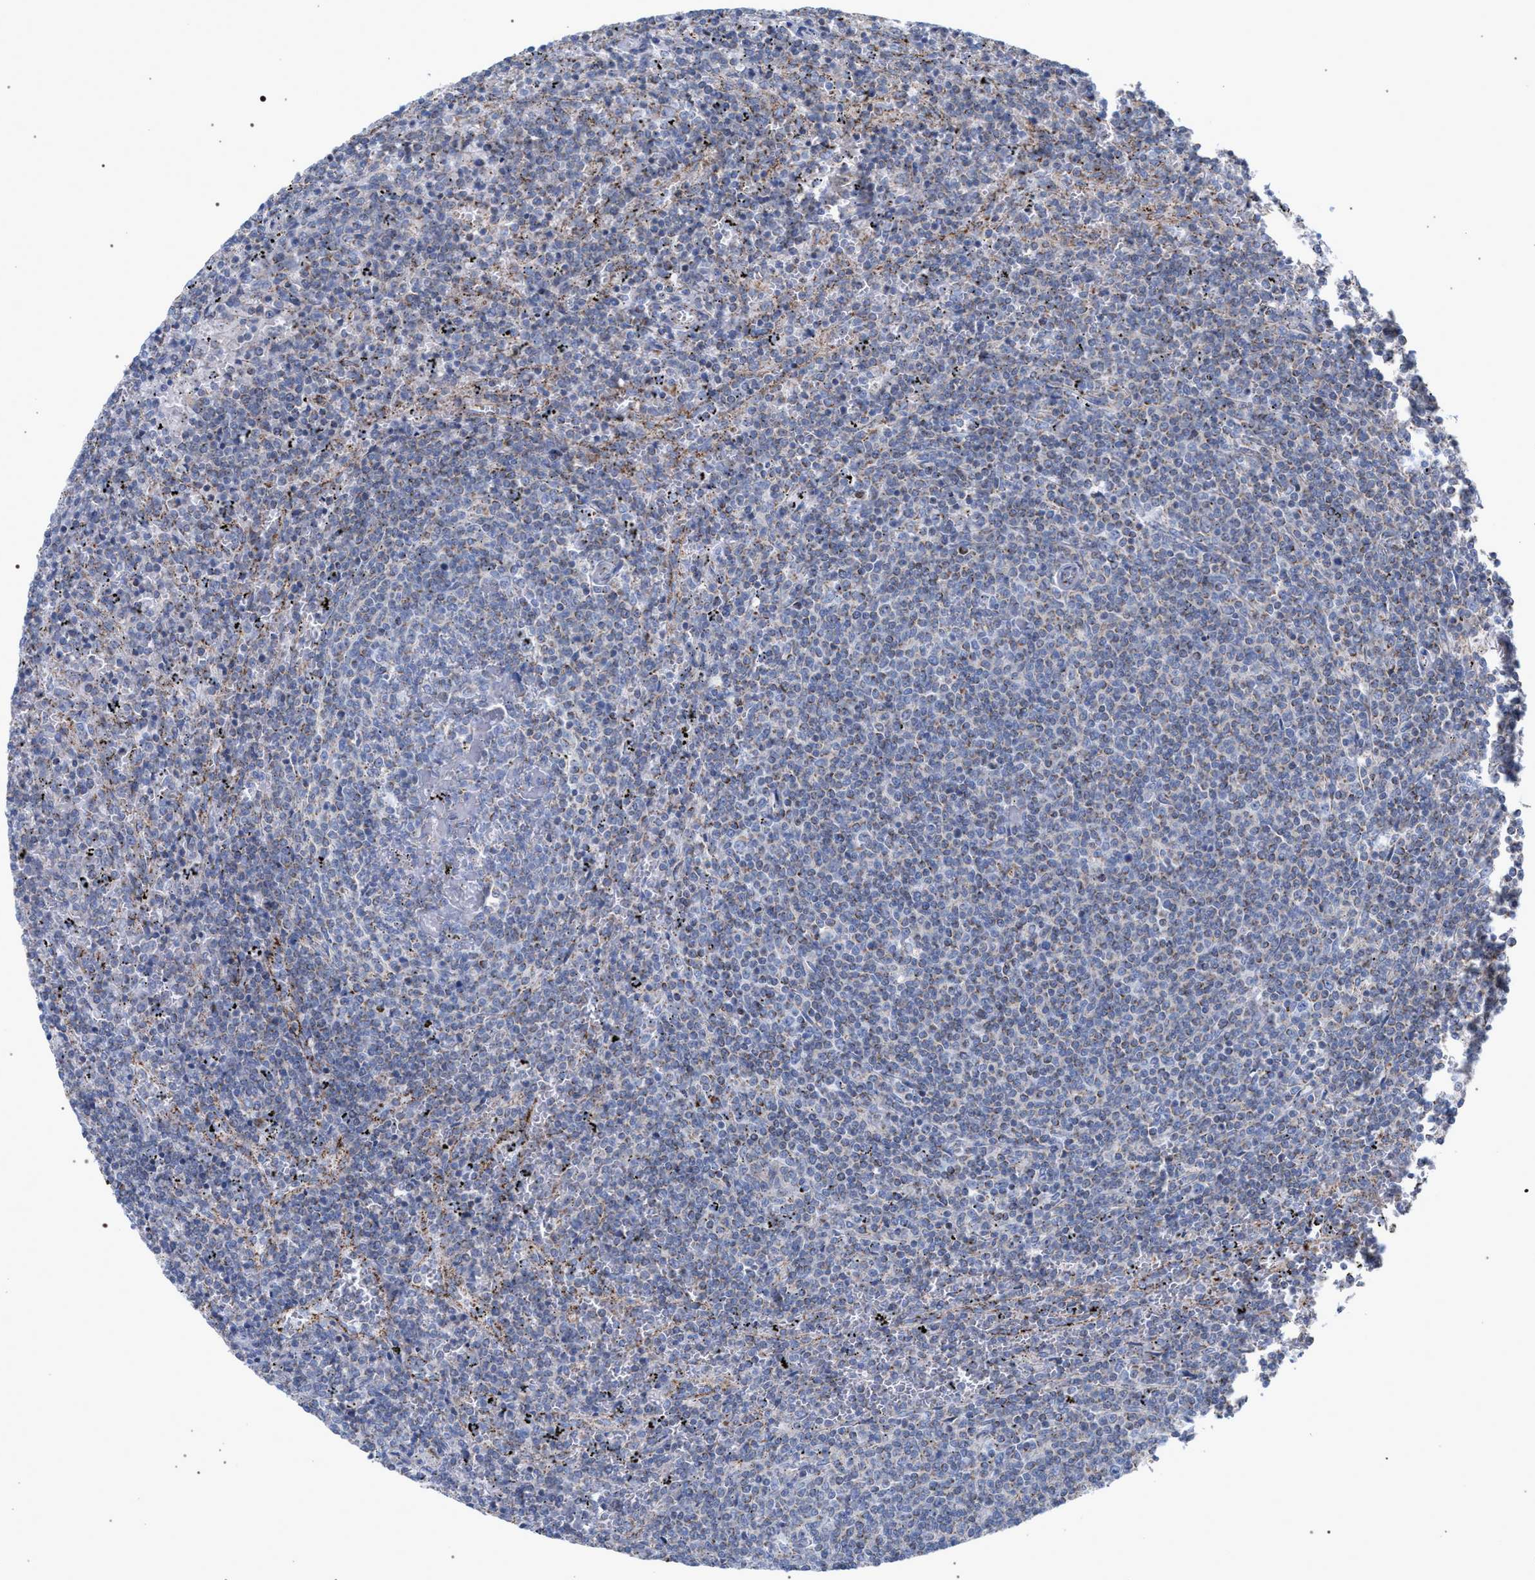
{"staining": {"intensity": "negative", "quantity": "none", "location": "none"}, "tissue": "lymphoma", "cell_type": "Tumor cells", "image_type": "cancer", "snomed": [{"axis": "morphology", "description": "Malignant lymphoma, non-Hodgkin's type, Low grade"}, {"axis": "topography", "description": "Spleen"}], "caption": "IHC photomicrograph of human lymphoma stained for a protein (brown), which reveals no positivity in tumor cells. (DAB (3,3'-diaminobenzidine) immunohistochemistry visualized using brightfield microscopy, high magnification).", "gene": "ECI2", "patient": {"sex": "female", "age": 50}}